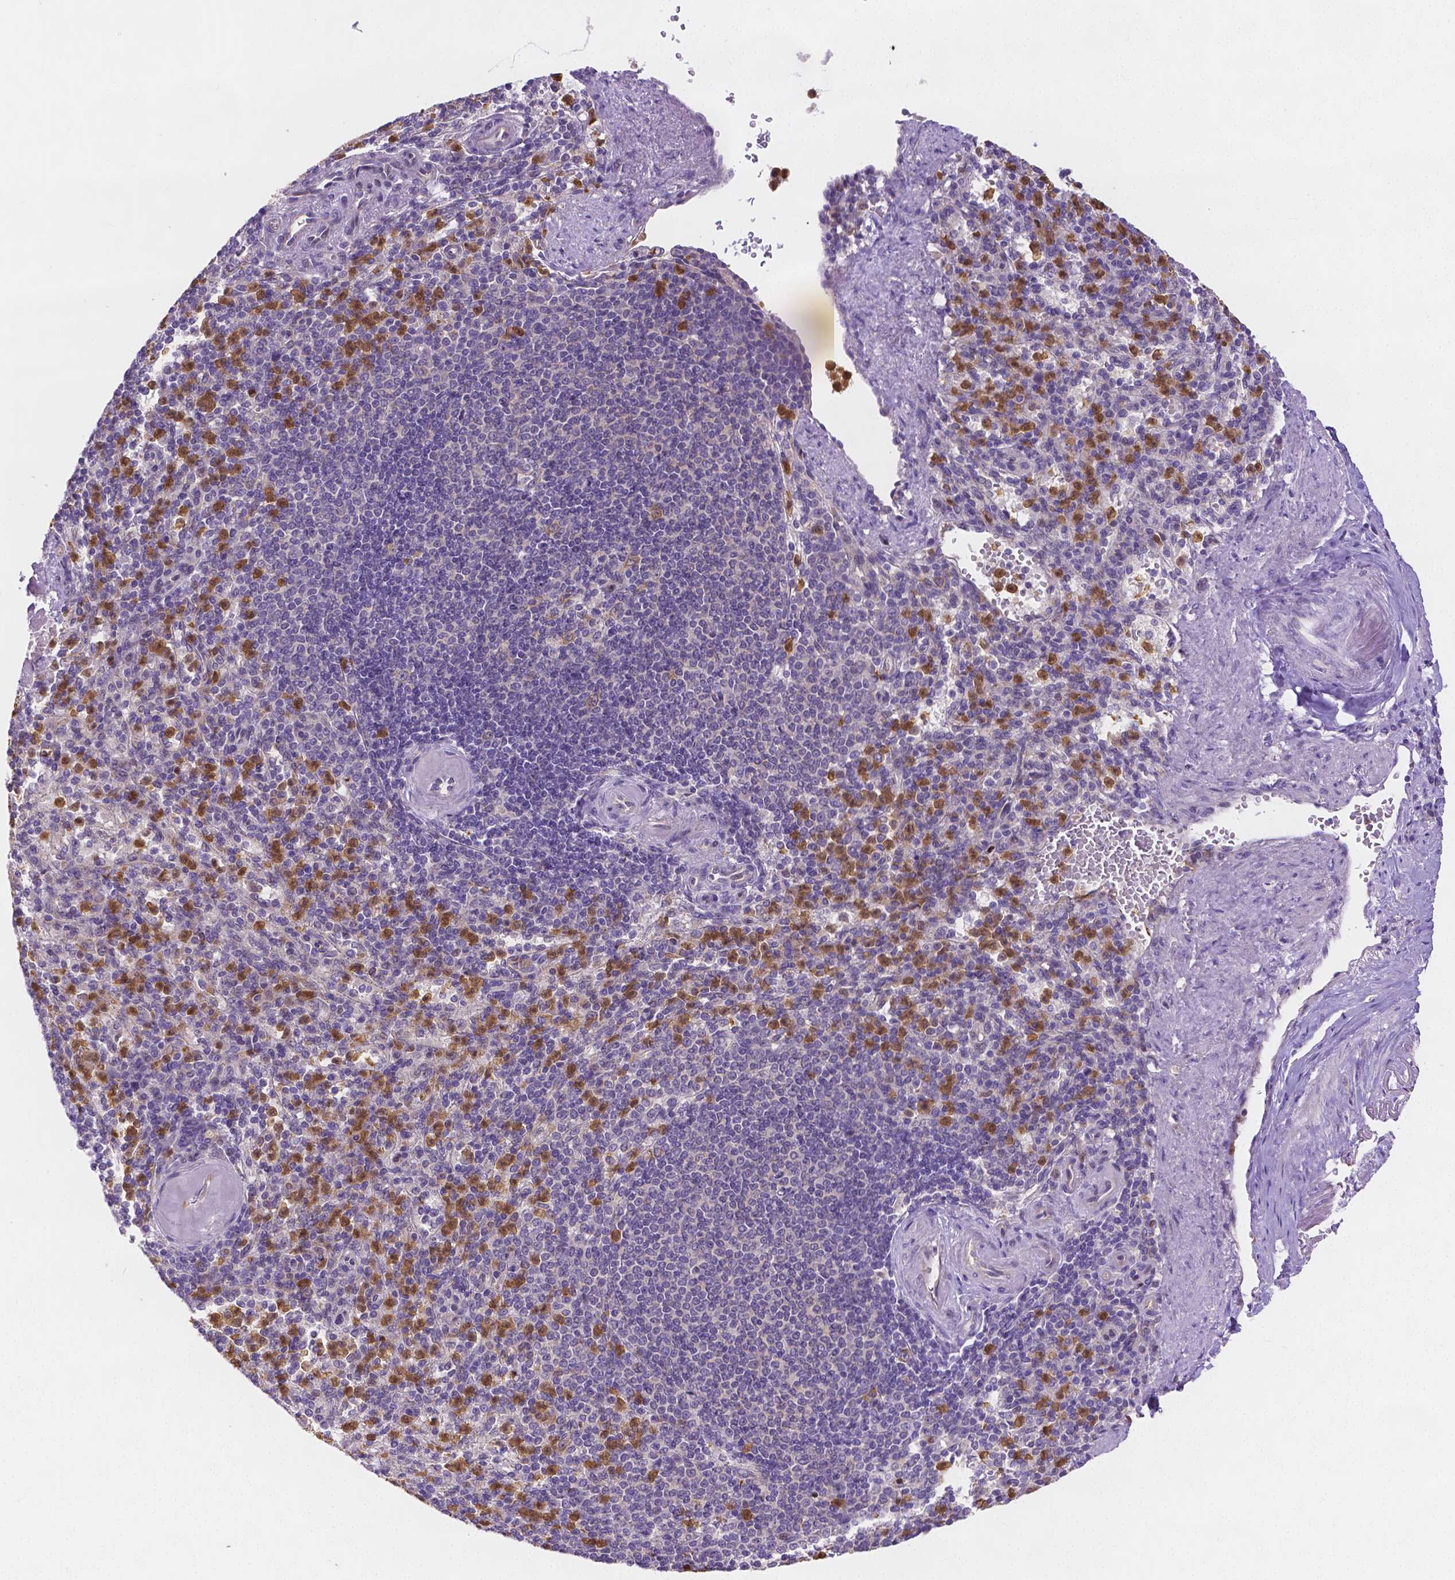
{"staining": {"intensity": "moderate", "quantity": "25%-75%", "location": "cytoplasmic/membranous,nuclear"}, "tissue": "spleen", "cell_type": "Cells in red pulp", "image_type": "normal", "snomed": [{"axis": "morphology", "description": "Normal tissue, NOS"}, {"axis": "topography", "description": "Spleen"}], "caption": "Immunohistochemistry (DAB (3,3'-diaminobenzidine)) staining of normal human spleen displays moderate cytoplasmic/membranous,nuclear protein staining in about 25%-75% of cells in red pulp. The staining is performed using DAB (3,3'-diaminobenzidine) brown chromogen to label protein expression. The nuclei are counter-stained blue using hematoxylin.", "gene": "ZNRD2", "patient": {"sex": "female", "age": 74}}